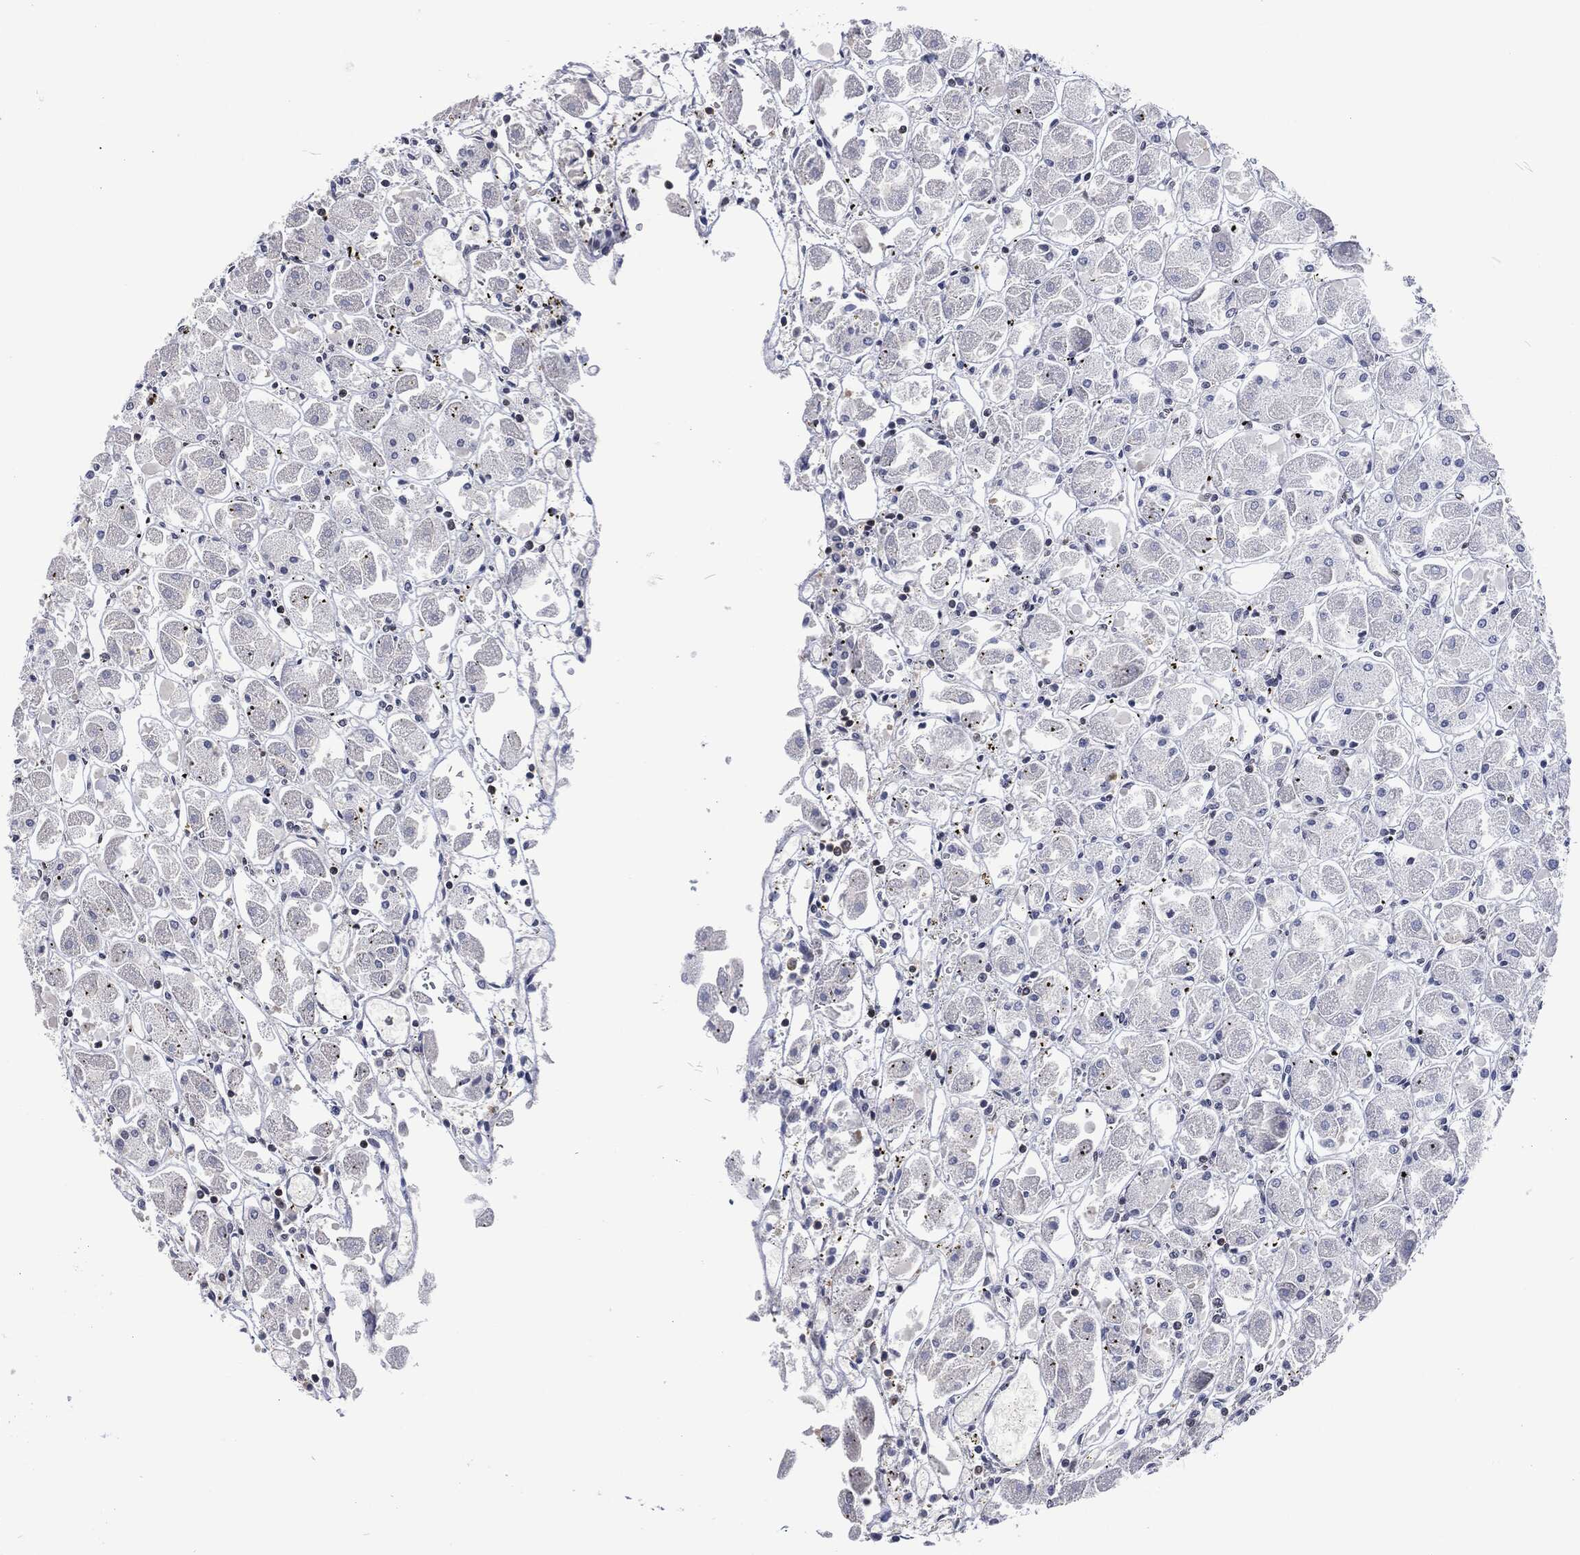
{"staining": {"intensity": "moderate", "quantity": "<25%", "location": "nuclear"}, "tissue": "stomach", "cell_type": "Glandular cells", "image_type": "normal", "snomed": [{"axis": "morphology", "description": "Normal tissue, NOS"}, {"axis": "topography", "description": "Stomach"}], "caption": "Immunohistochemical staining of normal stomach exhibits moderate nuclear protein staining in approximately <25% of glandular cells.", "gene": "DCPS", "patient": {"sex": "male", "age": 70}}